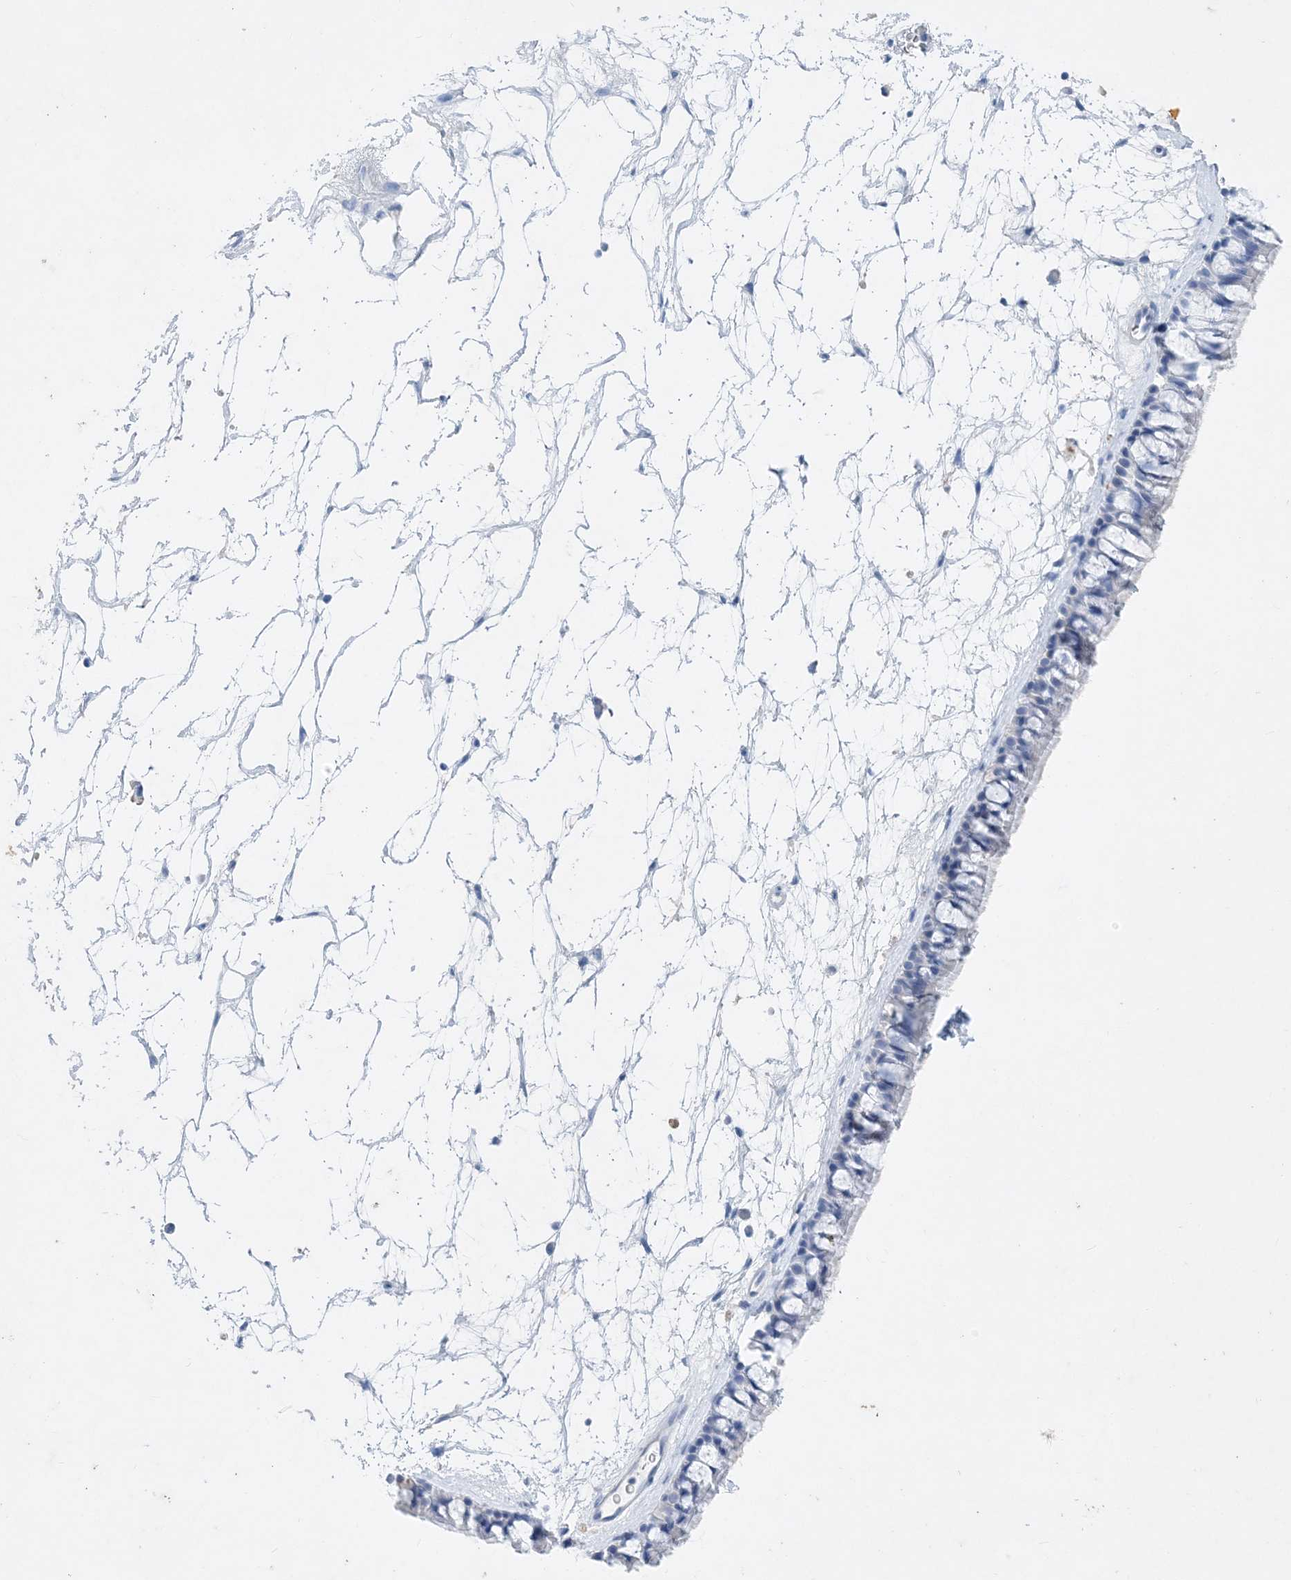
{"staining": {"intensity": "negative", "quantity": "none", "location": "none"}, "tissue": "nasopharynx", "cell_type": "Respiratory epithelial cells", "image_type": "normal", "snomed": [{"axis": "morphology", "description": "Normal tissue, NOS"}, {"axis": "topography", "description": "Nasopharynx"}], "caption": "Immunohistochemistry (IHC) of benign human nasopharynx demonstrates no positivity in respiratory epithelial cells.", "gene": "COPS8", "patient": {"sex": "male", "age": 64}}